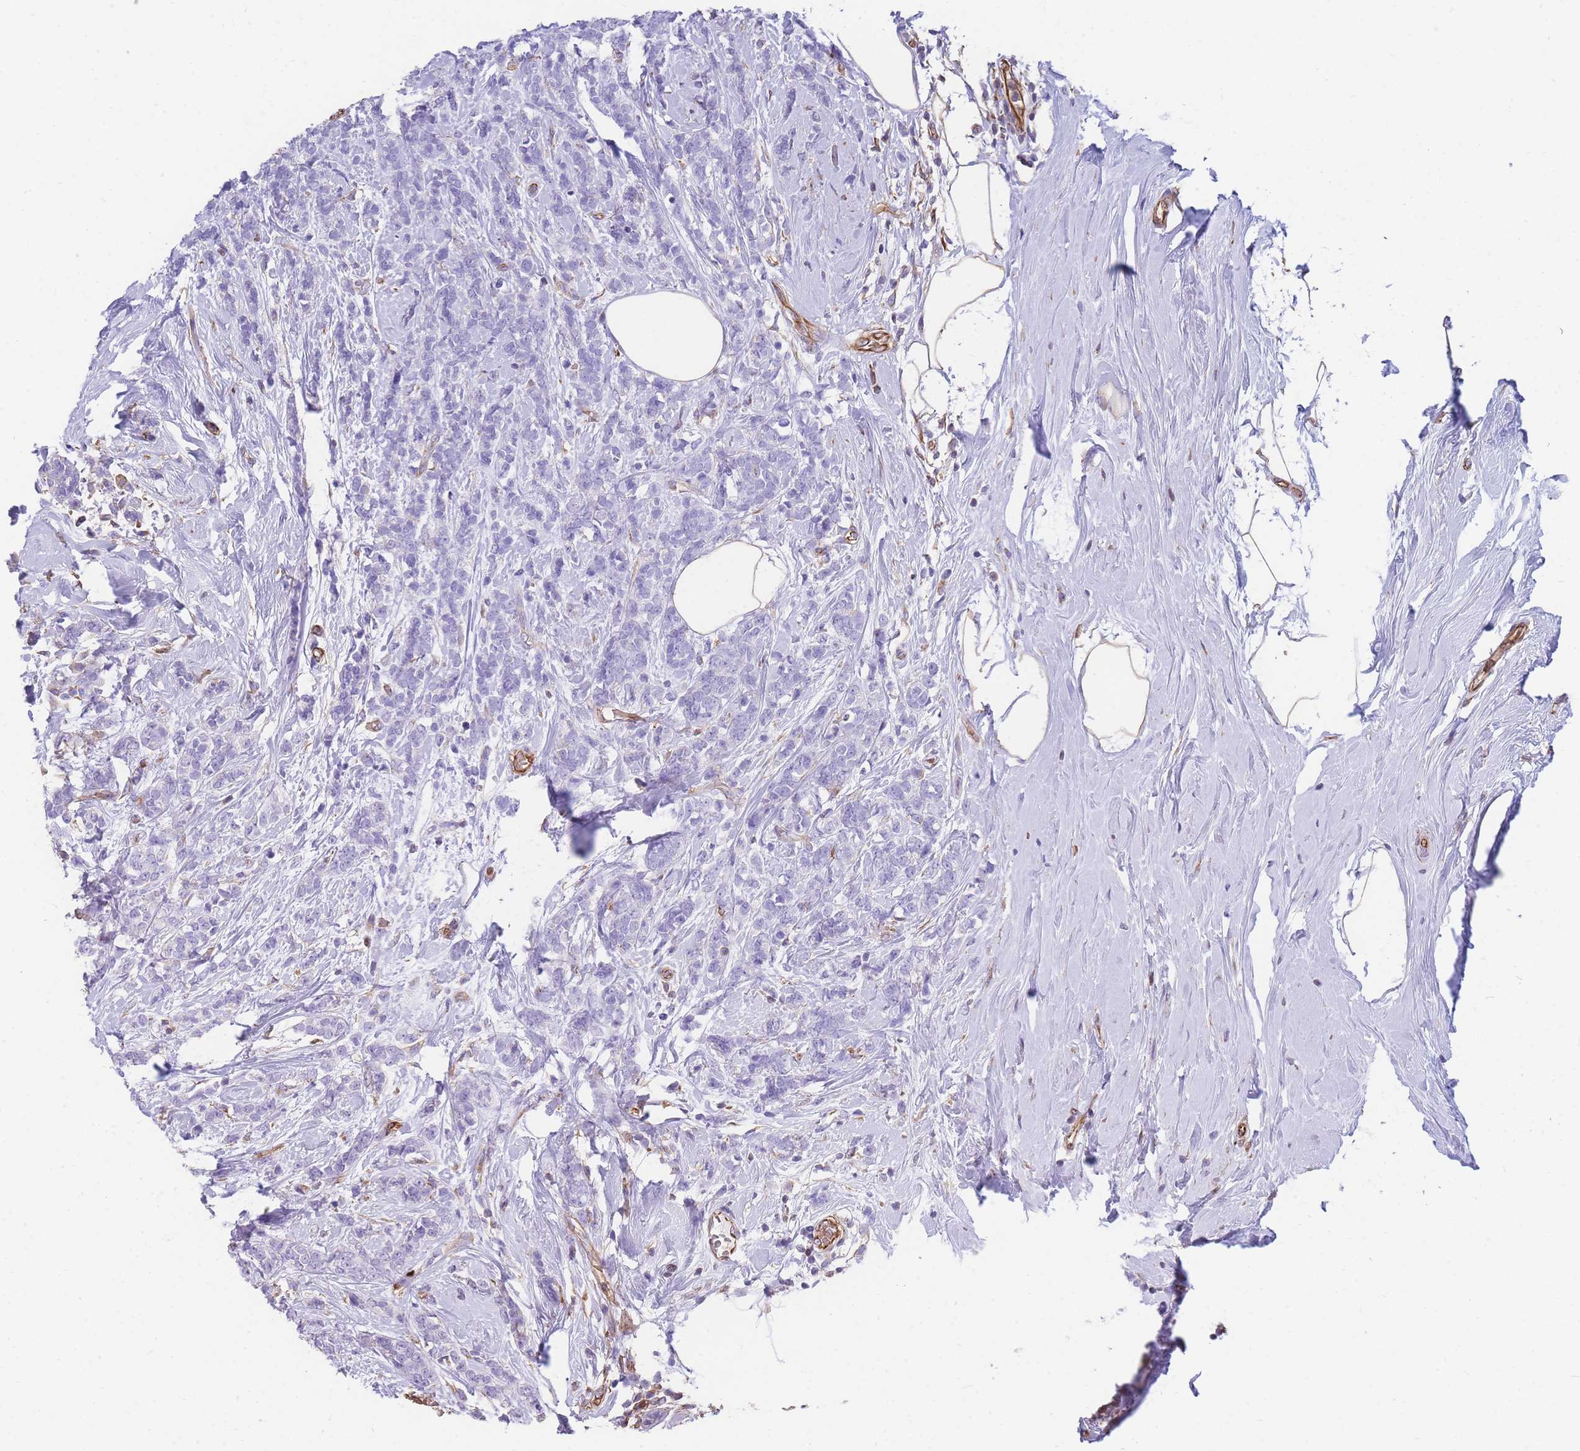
{"staining": {"intensity": "negative", "quantity": "none", "location": "none"}, "tissue": "breast cancer", "cell_type": "Tumor cells", "image_type": "cancer", "snomed": [{"axis": "morphology", "description": "Lobular carcinoma"}, {"axis": "topography", "description": "Breast"}], "caption": "Tumor cells are negative for brown protein staining in breast cancer.", "gene": "ANKRD53", "patient": {"sex": "female", "age": 58}}